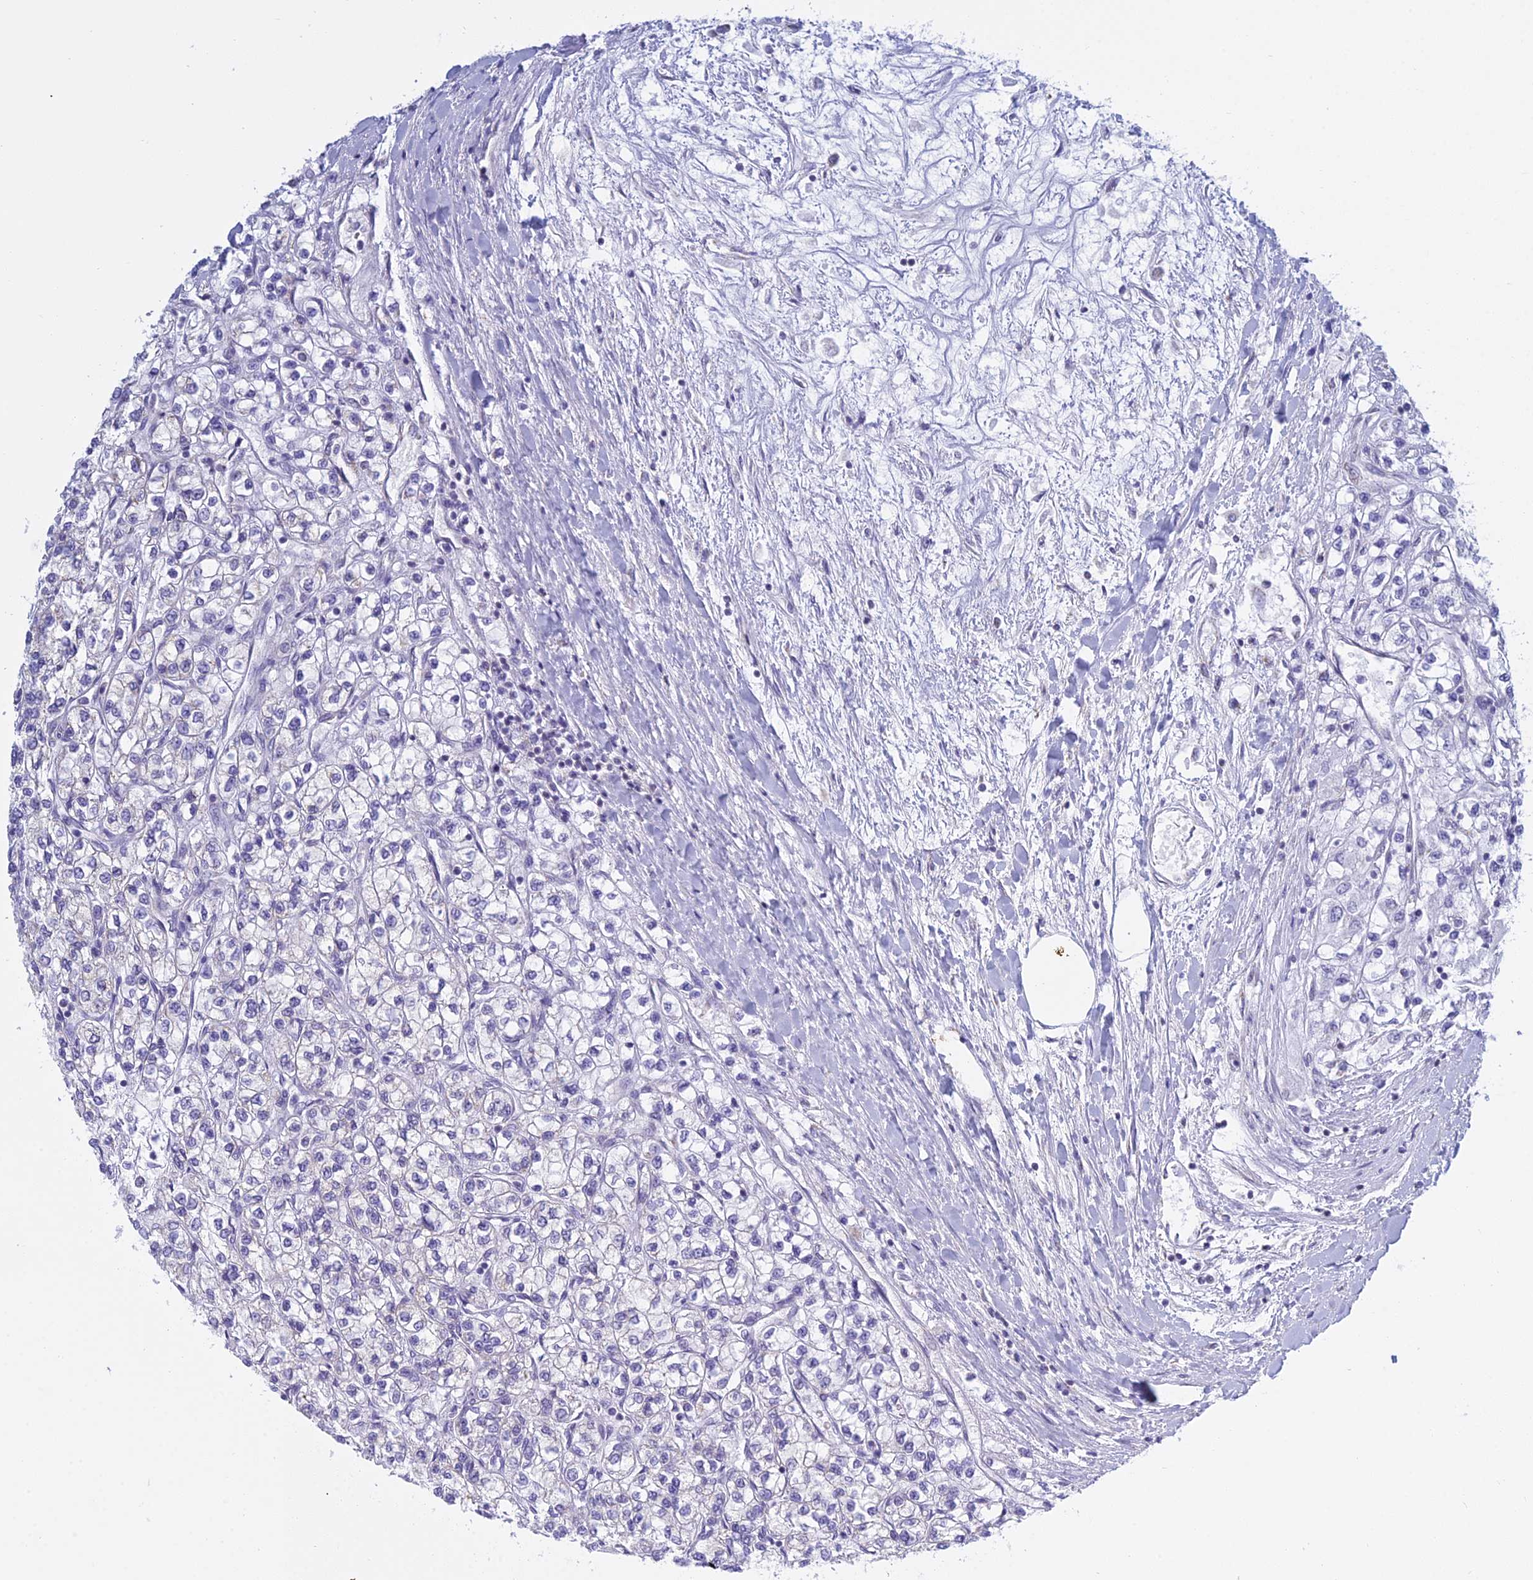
{"staining": {"intensity": "negative", "quantity": "none", "location": "none"}, "tissue": "renal cancer", "cell_type": "Tumor cells", "image_type": "cancer", "snomed": [{"axis": "morphology", "description": "Adenocarcinoma, NOS"}, {"axis": "topography", "description": "Kidney"}], "caption": "Tumor cells show no significant protein positivity in renal cancer. (DAB (3,3'-diaminobenzidine) immunohistochemistry, high magnification).", "gene": "KLF14", "patient": {"sex": "male", "age": 80}}